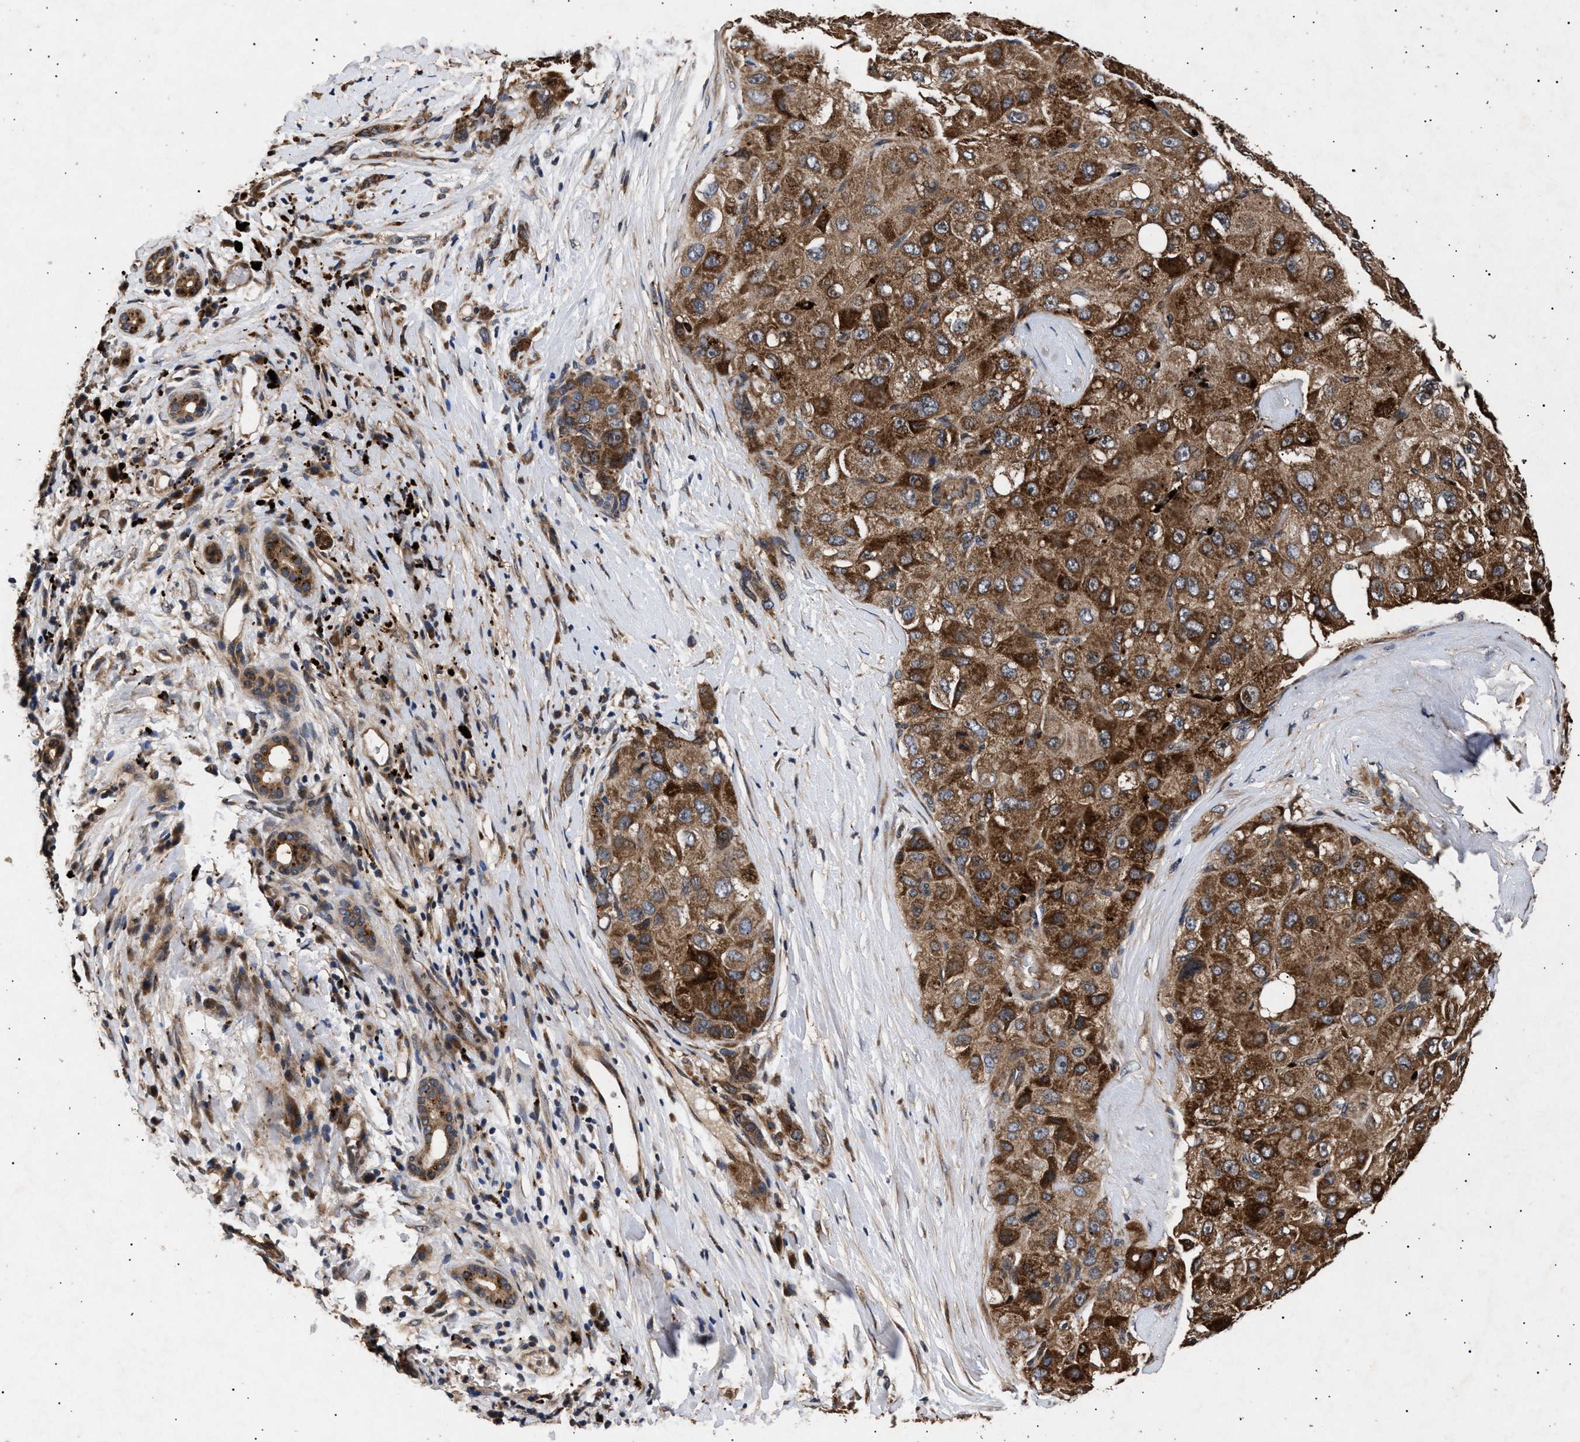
{"staining": {"intensity": "strong", "quantity": ">75%", "location": "cytoplasmic/membranous"}, "tissue": "liver cancer", "cell_type": "Tumor cells", "image_type": "cancer", "snomed": [{"axis": "morphology", "description": "Carcinoma, Hepatocellular, NOS"}, {"axis": "topography", "description": "Liver"}], "caption": "A brown stain labels strong cytoplasmic/membranous positivity of a protein in human hepatocellular carcinoma (liver) tumor cells.", "gene": "ITGB5", "patient": {"sex": "male", "age": 80}}